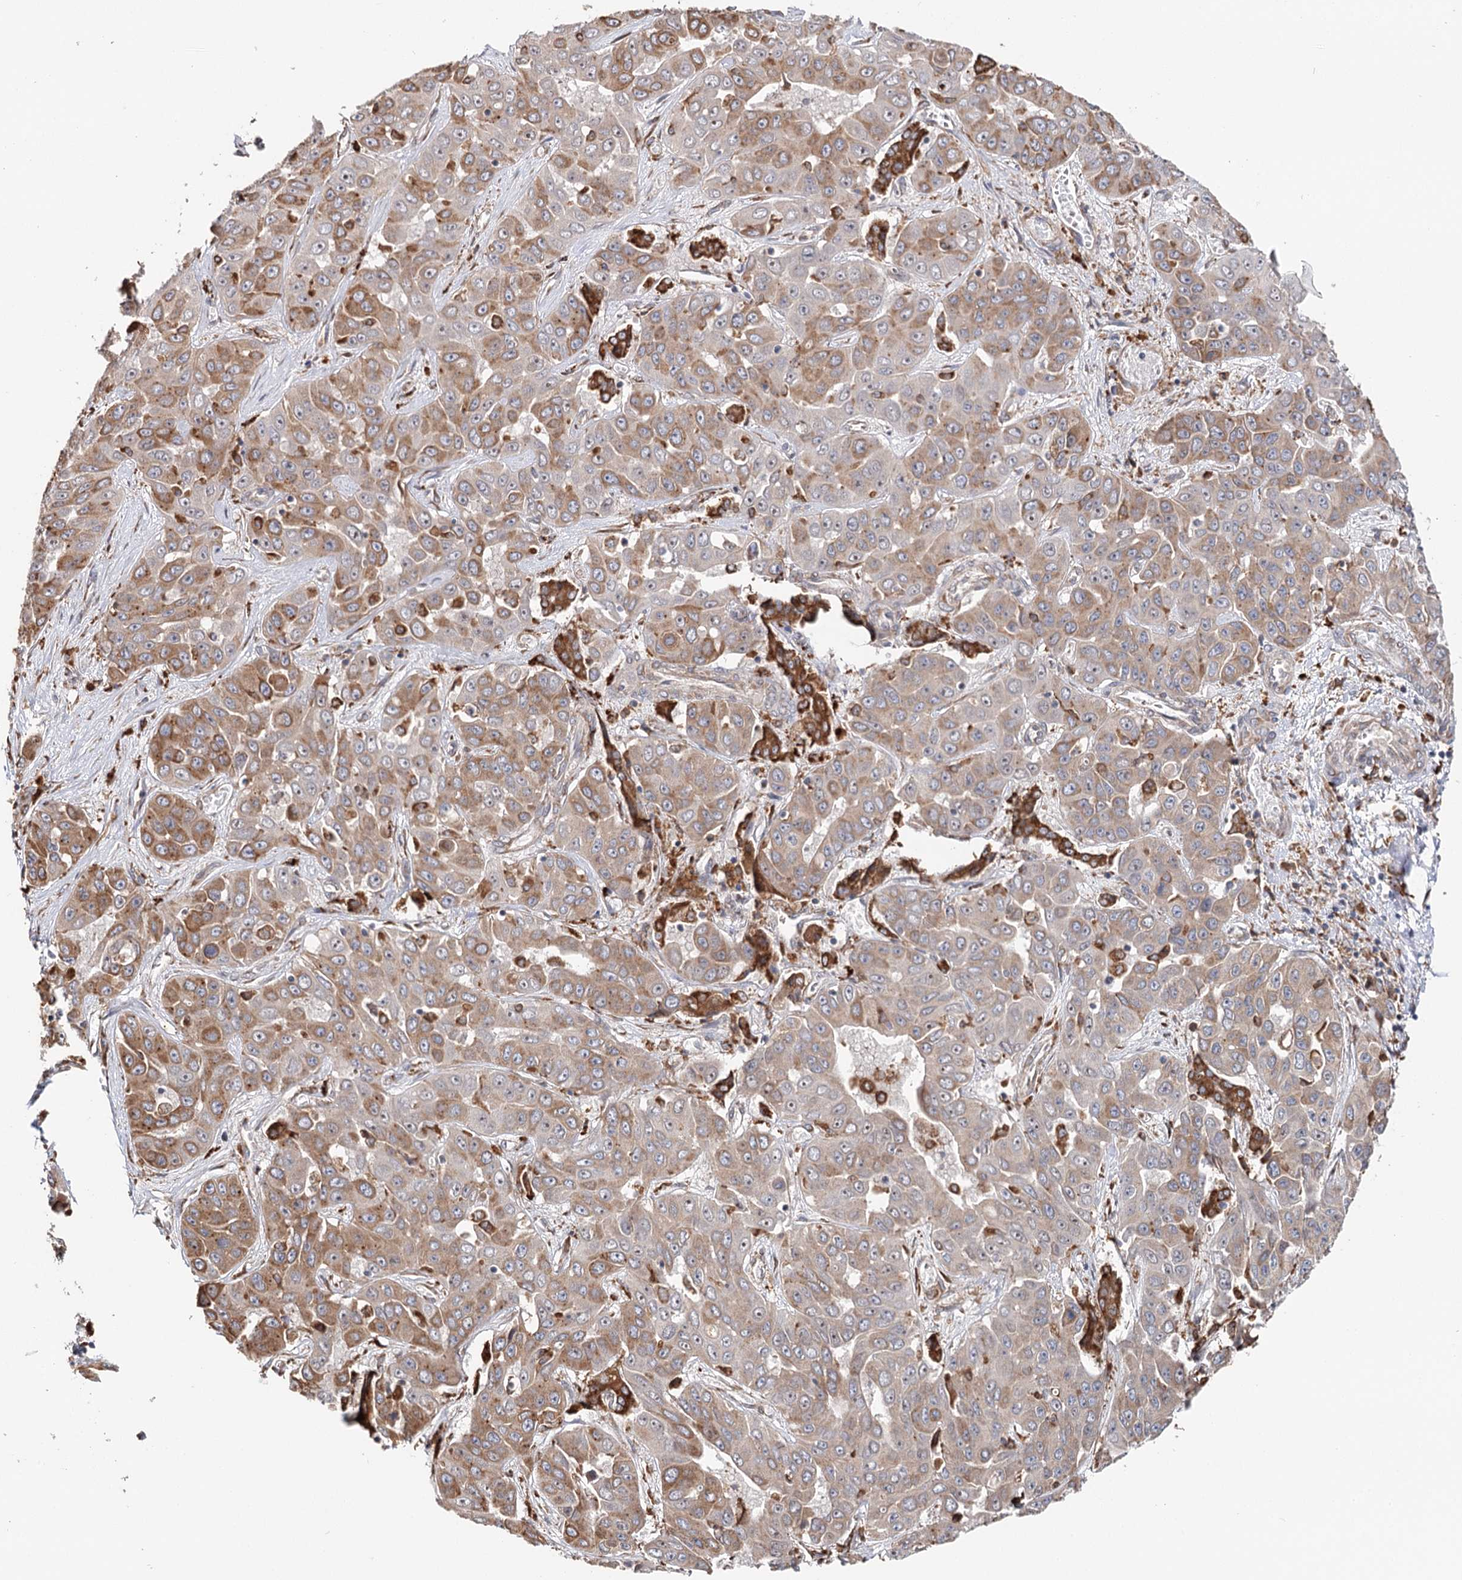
{"staining": {"intensity": "moderate", "quantity": "25%-75%", "location": "cytoplasmic/membranous"}, "tissue": "liver cancer", "cell_type": "Tumor cells", "image_type": "cancer", "snomed": [{"axis": "morphology", "description": "Cholangiocarcinoma"}, {"axis": "topography", "description": "Liver"}], "caption": "IHC histopathology image of neoplastic tissue: human liver cancer stained using immunohistochemistry (IHC) displays medium levels of moderate protein expression localized specifically in the cytoplasmic/membranous of tumor cells, appearing as a cytoplasmic/membranous brown color.", "gene": "VEGFA", "patient": {"sex": "female", "age": 52}}